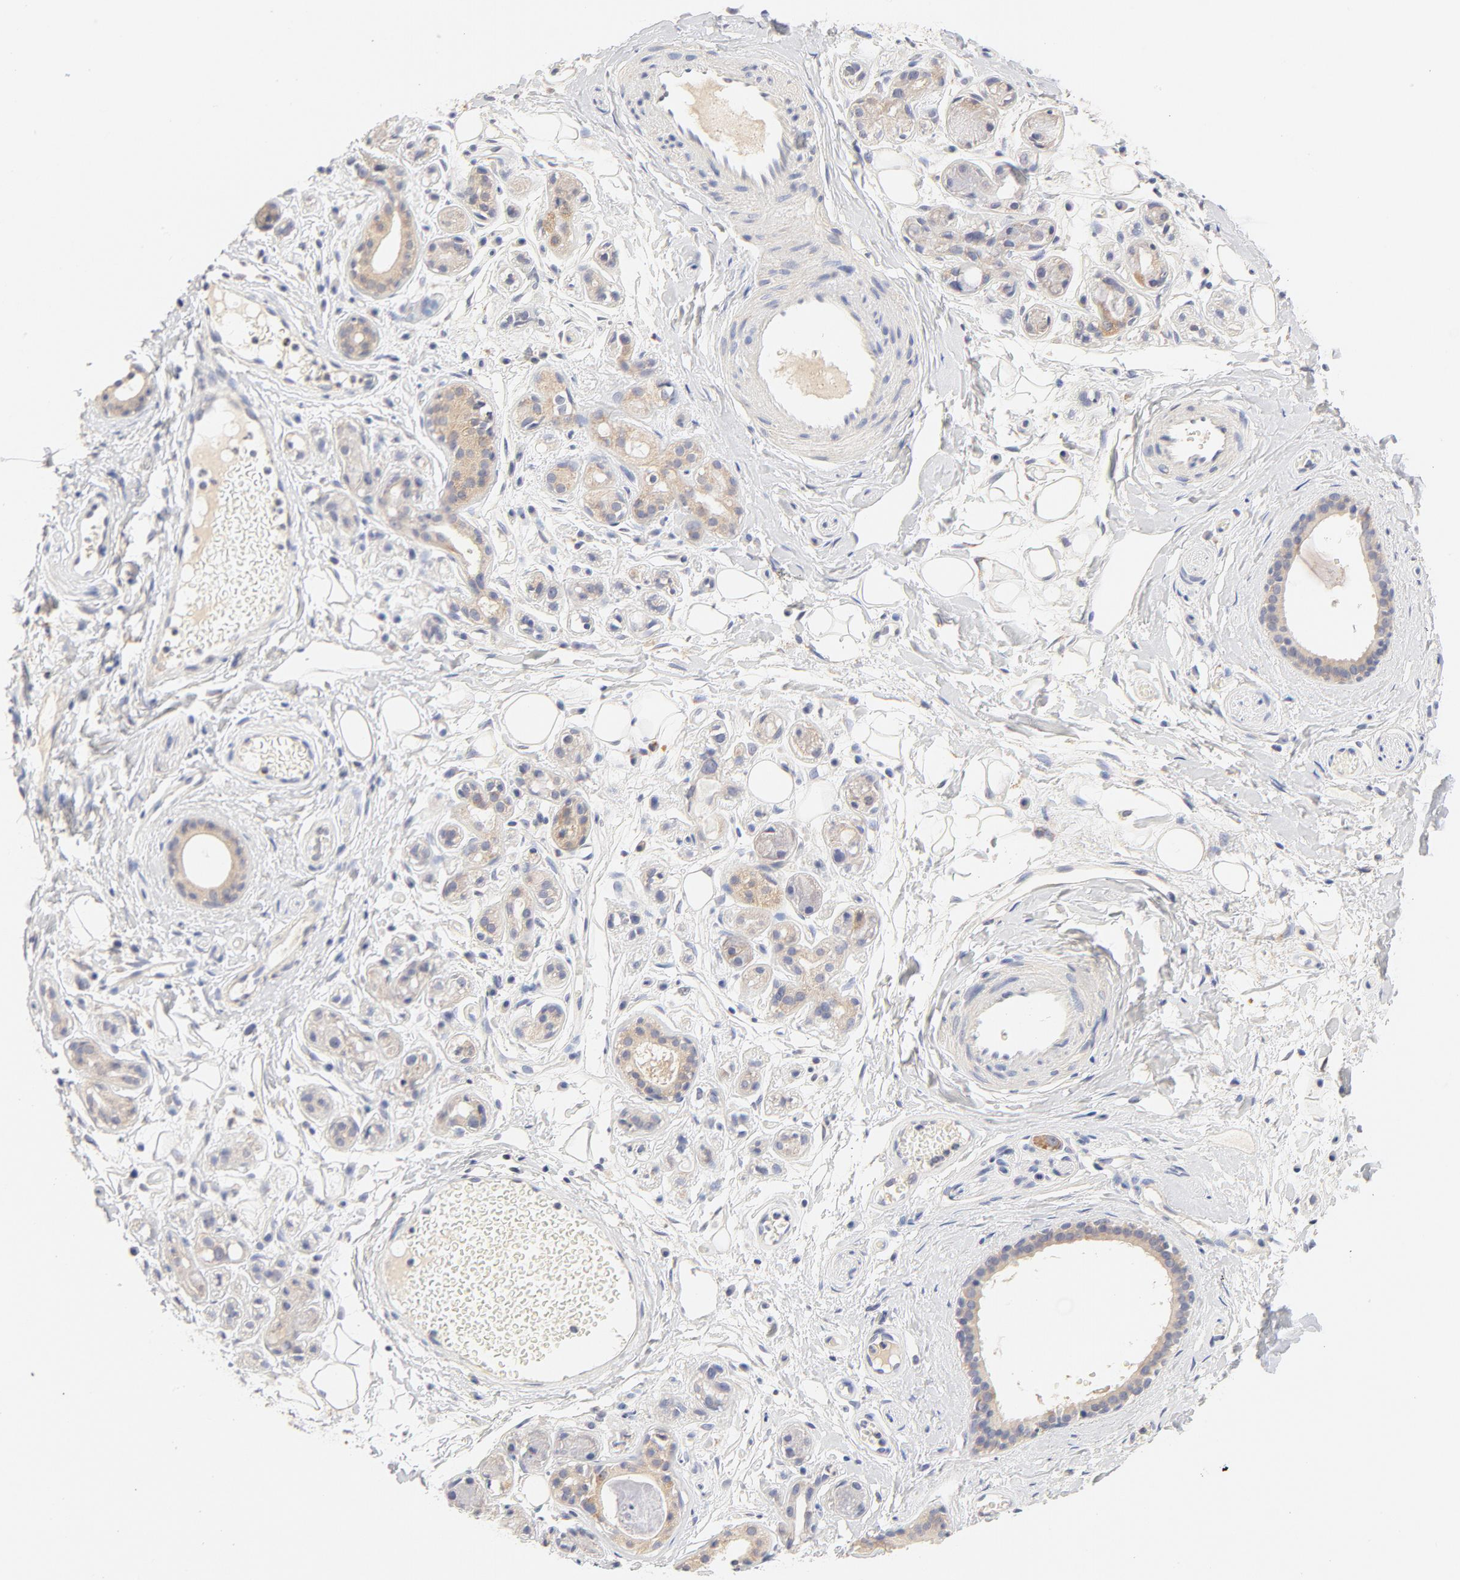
{"staining": {"intensity": "weak", "quantity": "<25%", "location": "cytoplasmic/membranous"}, "tissue": "salivary gland", "cell_type": "Glandular cells", "image_type": "normal", "snomed": [{"axis": "morphology", "description": "Normal tissue, NOS"}, {"axis": "topography", "description": "Salivary gland"}], "caption": "Image shows no significant protein staining in glandular cells of unremarkable salivary gland.", "gene": "MTERF2", "patient": {"sex": "male", "age": 54}}